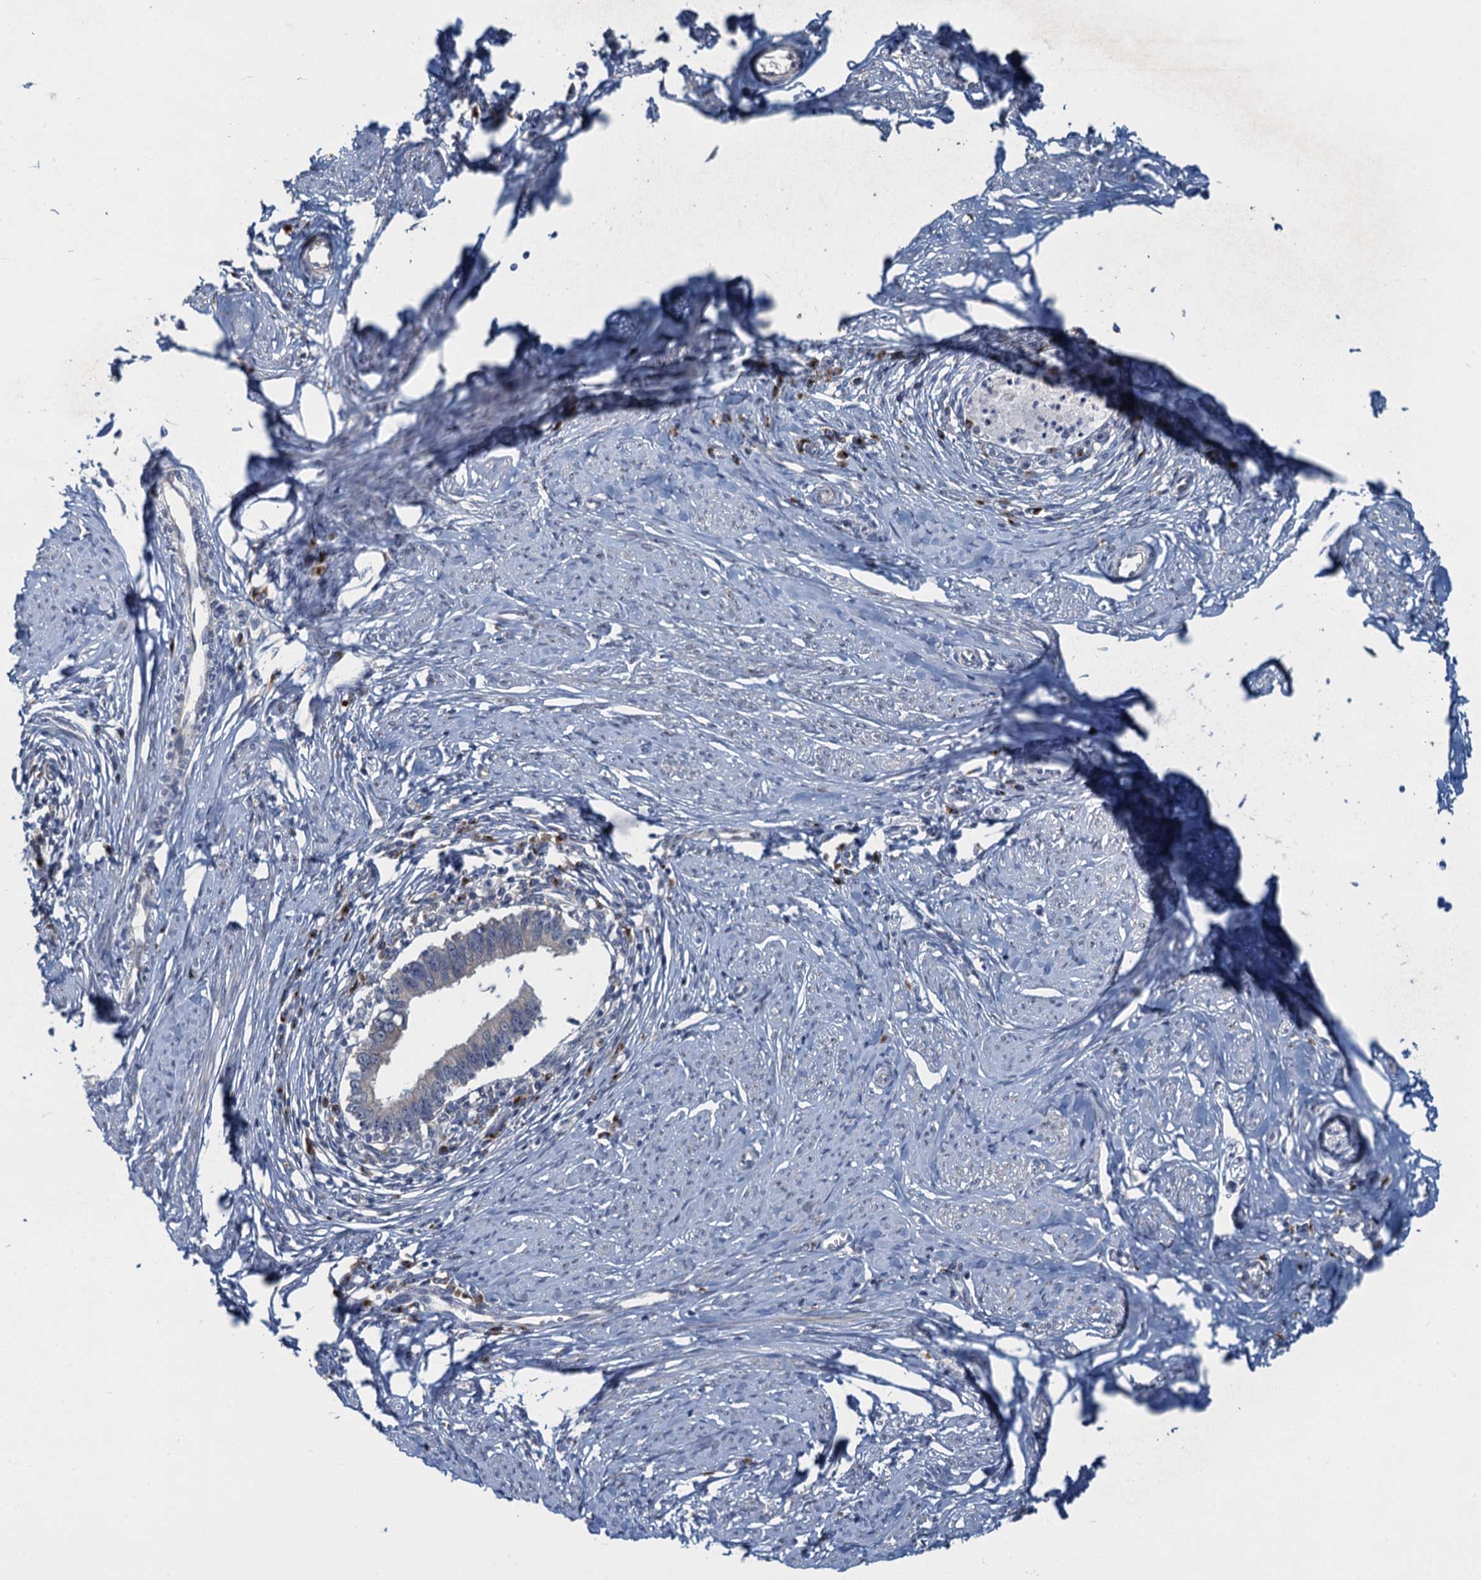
{"staining": {"intensity": "negative", "quantity": "none", "location": "none"}, "tissue": "cervical cancer", "cell_type": "Tumor cells", "image_type": "cancer", "snomed": [{"axis": "morphology", "description": "Adenocarcinoma, NOS"}, {"axis": "topography", "description": "Cervix"}], "caption": "This is an IHC histopathology image of human cervical cancer. There is no positivity in tumor cells.", "gene": "ALG2", "patient": {"sex": "female", "age": 36}}